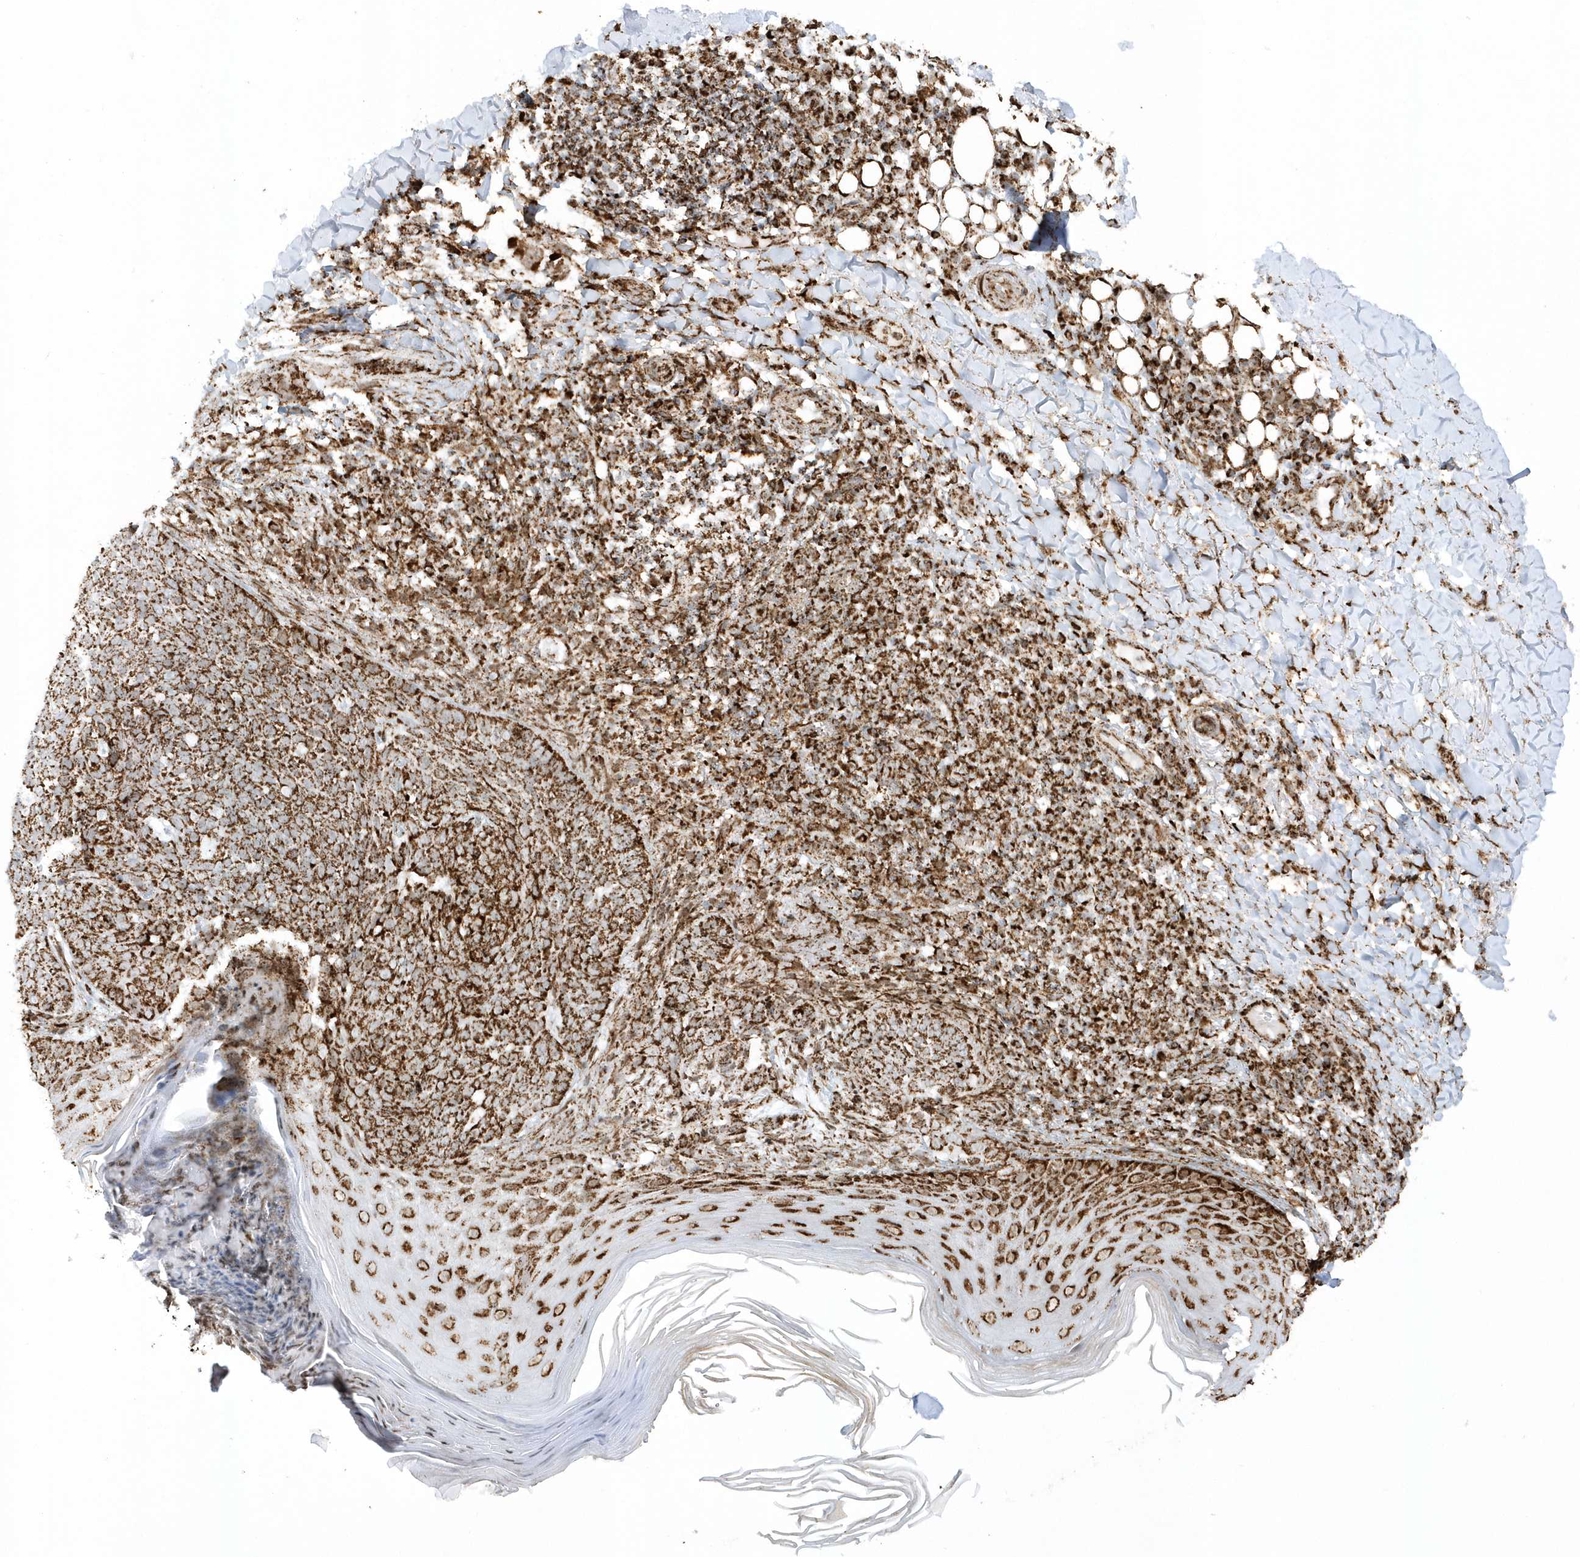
{"staining": {"intensity": "strong", "quantity": ">75%", "location": "cytoplasmic/membranous"}, "tissue": "skin cancer", "cell_type": "Tumor cells", "image_type": "cancer", "snomed": [{"axis": "morphology", "description": "Basal cell carcinoma"}, {"axis": "topography", "description": "Skin"}], "caption": "The histopathology image displays a brown stain indicating the presence of a protein in the cytoplasmic/membranous of tumor cells in skin basal cell carcinoma.", "gene": "CRY2", "patient": {"sex": "male", "age": 85}}